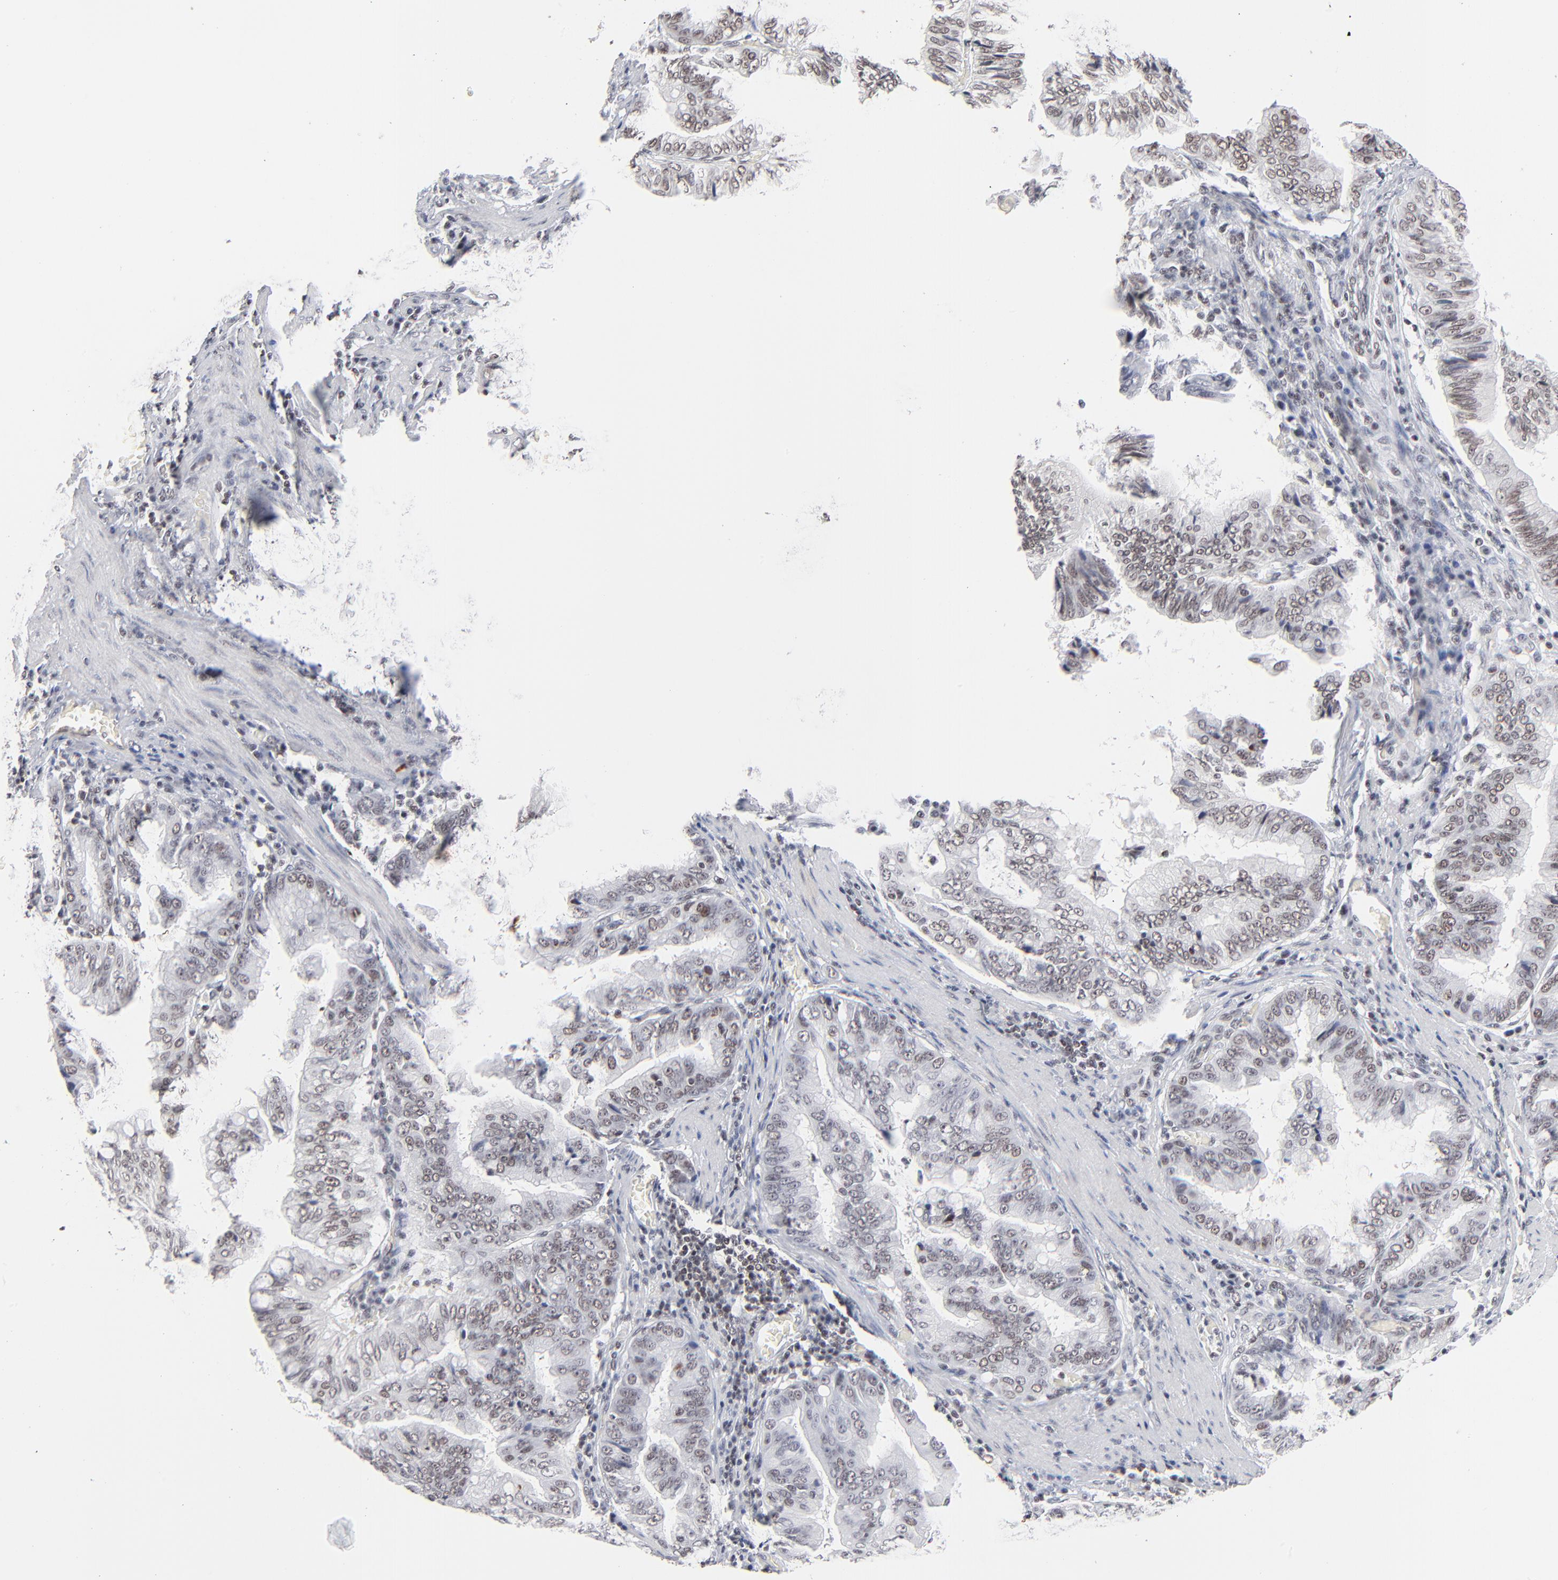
{"staining": {"intensity": "weak", "quantity": "25%-75%", "location": "nuclear"}, "tissue": "stomach cancer", "cell_type": "Tumor cells", "image_type": "cancer", "snomed": [{"axis": "morphology", "description": "Adenocarcinoma, NOS"}, {"axis": "topography", "description": "Stomach, upper"}], "caption": "Tumor cells display weak nuclear expression in about 25%-75% of cells in stomach cancer (adenocarcinoma). (IHC, brightfield microscopy, high magnification).", "gene": "ZNF143", "patient": {"sex": "male", "age": 80}}